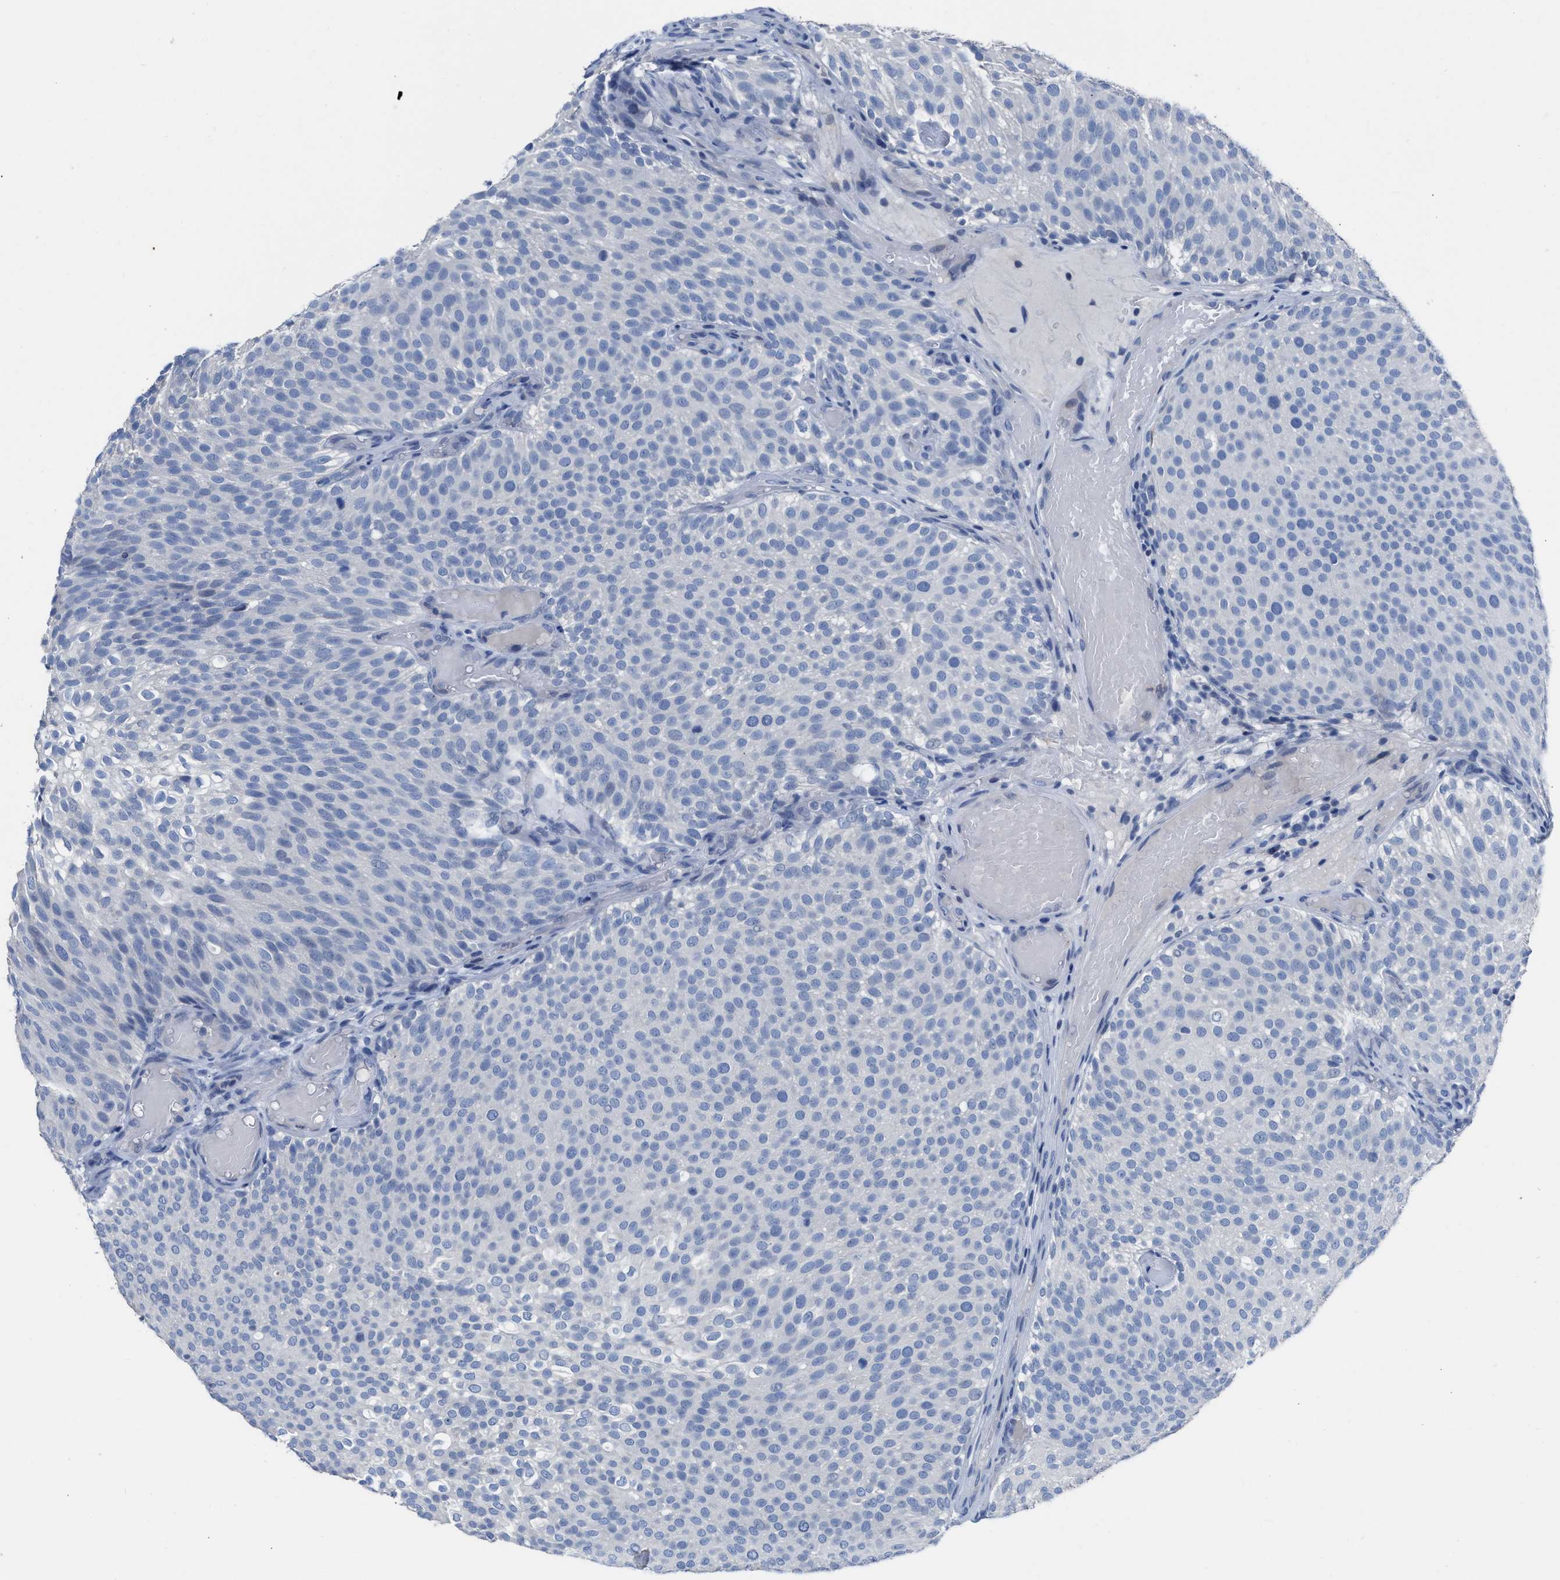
{"staining": {"intensity": "negative", "quantity": "none", "location": "none"}, "tissue": "urothelial cancer", "cell_type": "Tumor cells", "image_type": "cancer", "snomed": [{"axis": "morphology", "description": "Urothelial carcinoma, Low grade"}, {"axis": "topography", "description": "Urinary bladder"}], "caption": "An immunohistochemistry micrograph of low-grade urothelial carcinoma is shown. There is no staining in tumor cells of low-grade urothelial carcinoma.", "gene": "CEACAM5", "patient": {"sex": "male", "age": 78}}